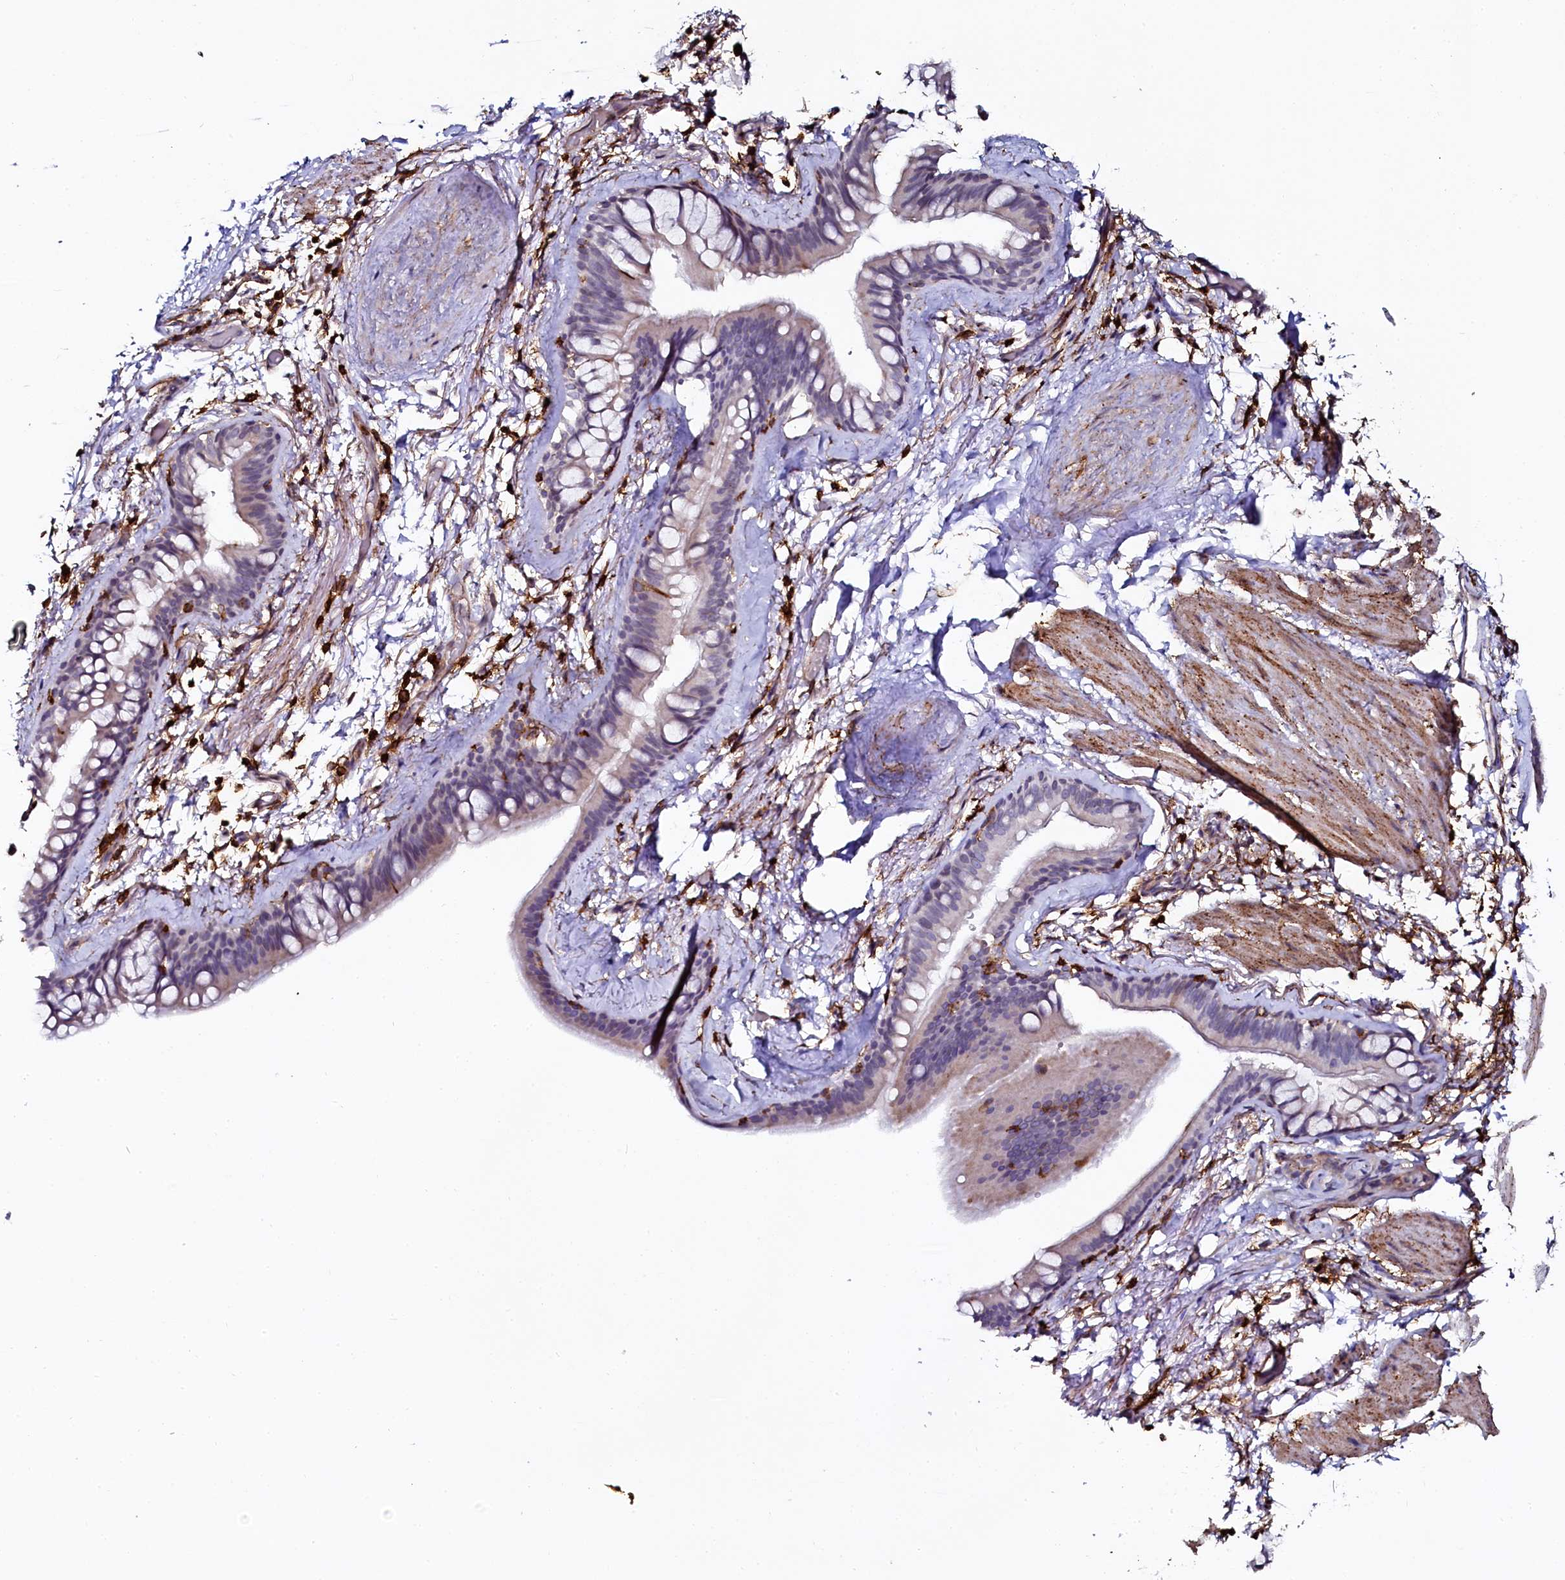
{"staining": {"intensity": "negative", "quantity": "none", "location": "none"}, "tissue": "bronchus", "cell_type": "Respiratory epithelial cells", "image_type": "normal", "snomed": [{"axis": "morphology", "description": "Normal tissue, NOS"}, {"axis": "topography", "description": "Cartilage tissue"}], "caption": "Human bronchus stained for a protein using immunohistochemistry displays no expression in respiratory epithelial cells.", "gene": "AAAS", "patient": {"sex": "male", "age": 63}}